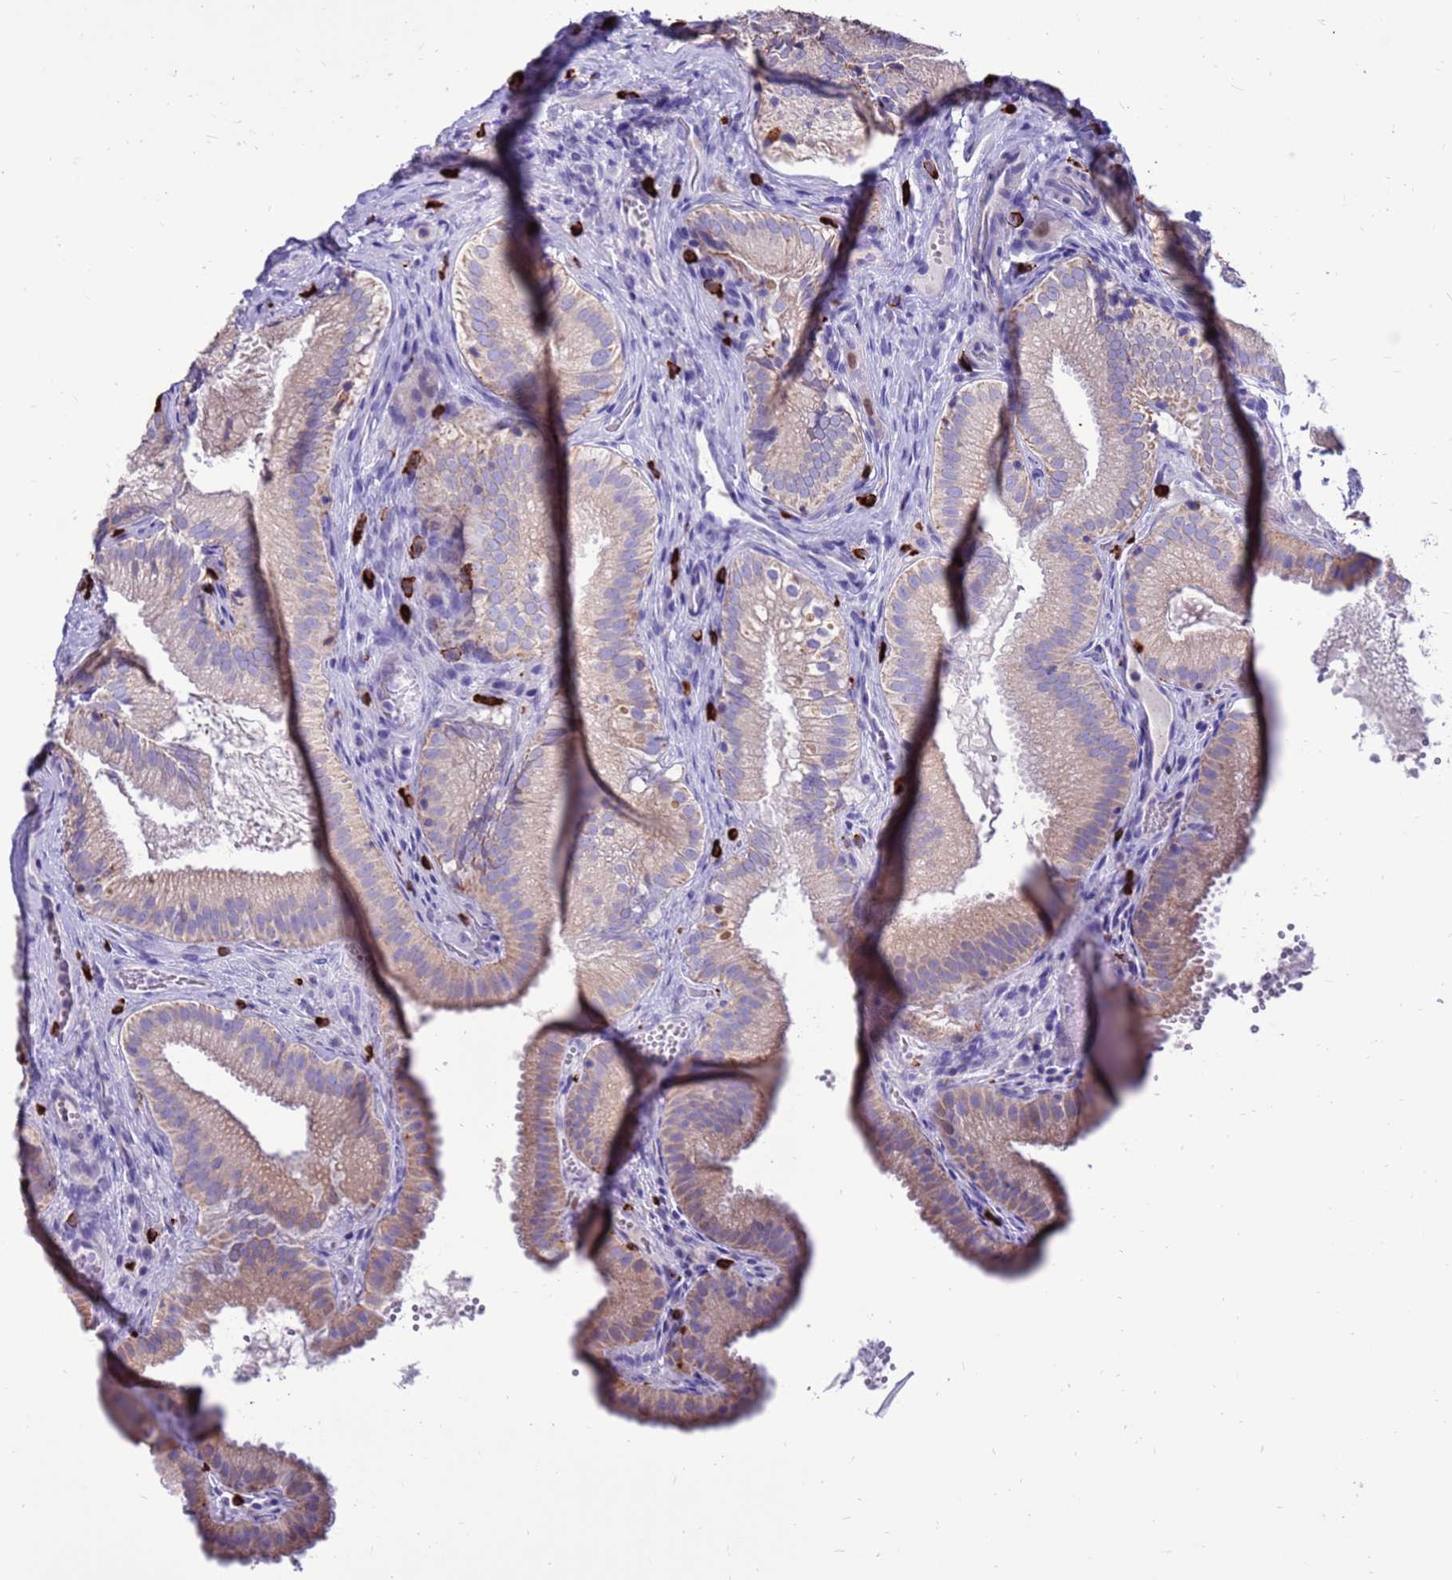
{"staining": {"intensity": "moderate", "quantity": "25%-75%", "location": "cytoplasmic/membranous"}, "tissue": "gallbladder", "cell_type": "Glandular cells", "image_type": "normal", "snomed": [{"axis": "morphology", "description": "Normal tissue, NOS"}, {"axis": "topography", "description": "Gallbladder"}], "caption": "A brown stain highlights moderate cytoplasmic/membranous positivity of a protein in glandular cells of unremarkable gallbladder. The staining is performed using DAB (3,3'-diaminobenzidine) brown chromogen to label protein expression. The nuclei are counter-stained blue using hematoxylin.", "gene": "PDE10A", "patient": {"sex": "female", "age": 30}}